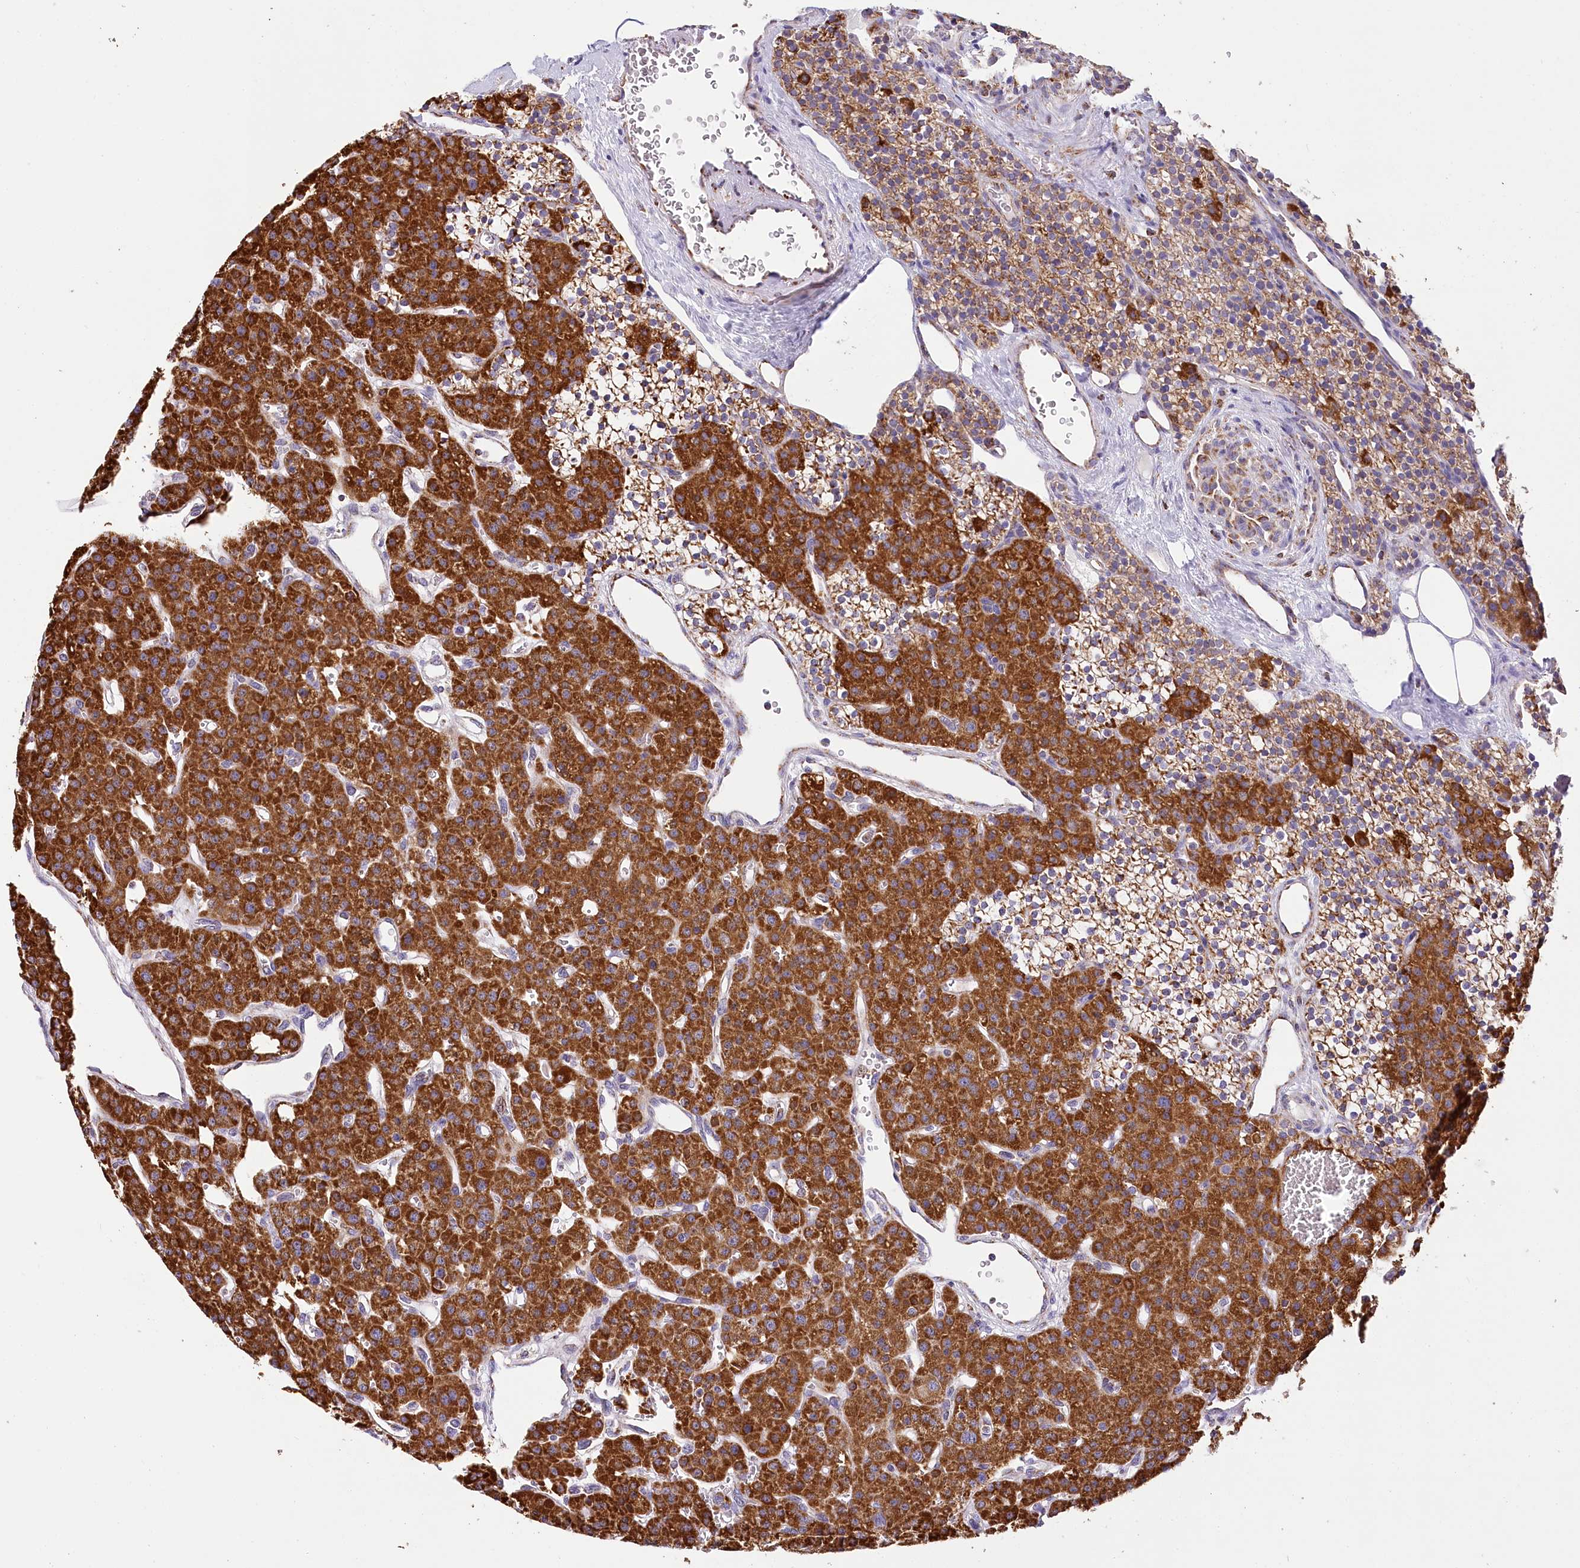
{"staining": {"intensity": "strong", "quantity": ">75%", "location": "cytoplasmic/membranous"}, "tissue": "parathyroid gland", "cell_type": "Glandular cells", "image_type": "normal", "snomed": [{"axis": "morphology", "description": "Normal tissue, NOS"}, {"axis": "morphology", "description": "Adenoma, NOS"}, {"axis": "topography", "description": "Parathyroid gland"}], "caption": "Glandular cells reveal strong cytoplasmic/membranous positivity in about >75% of cells in benign parathyroid gland.", "gene": "LSS", "patient": {"sex": "female", "age": 81}}